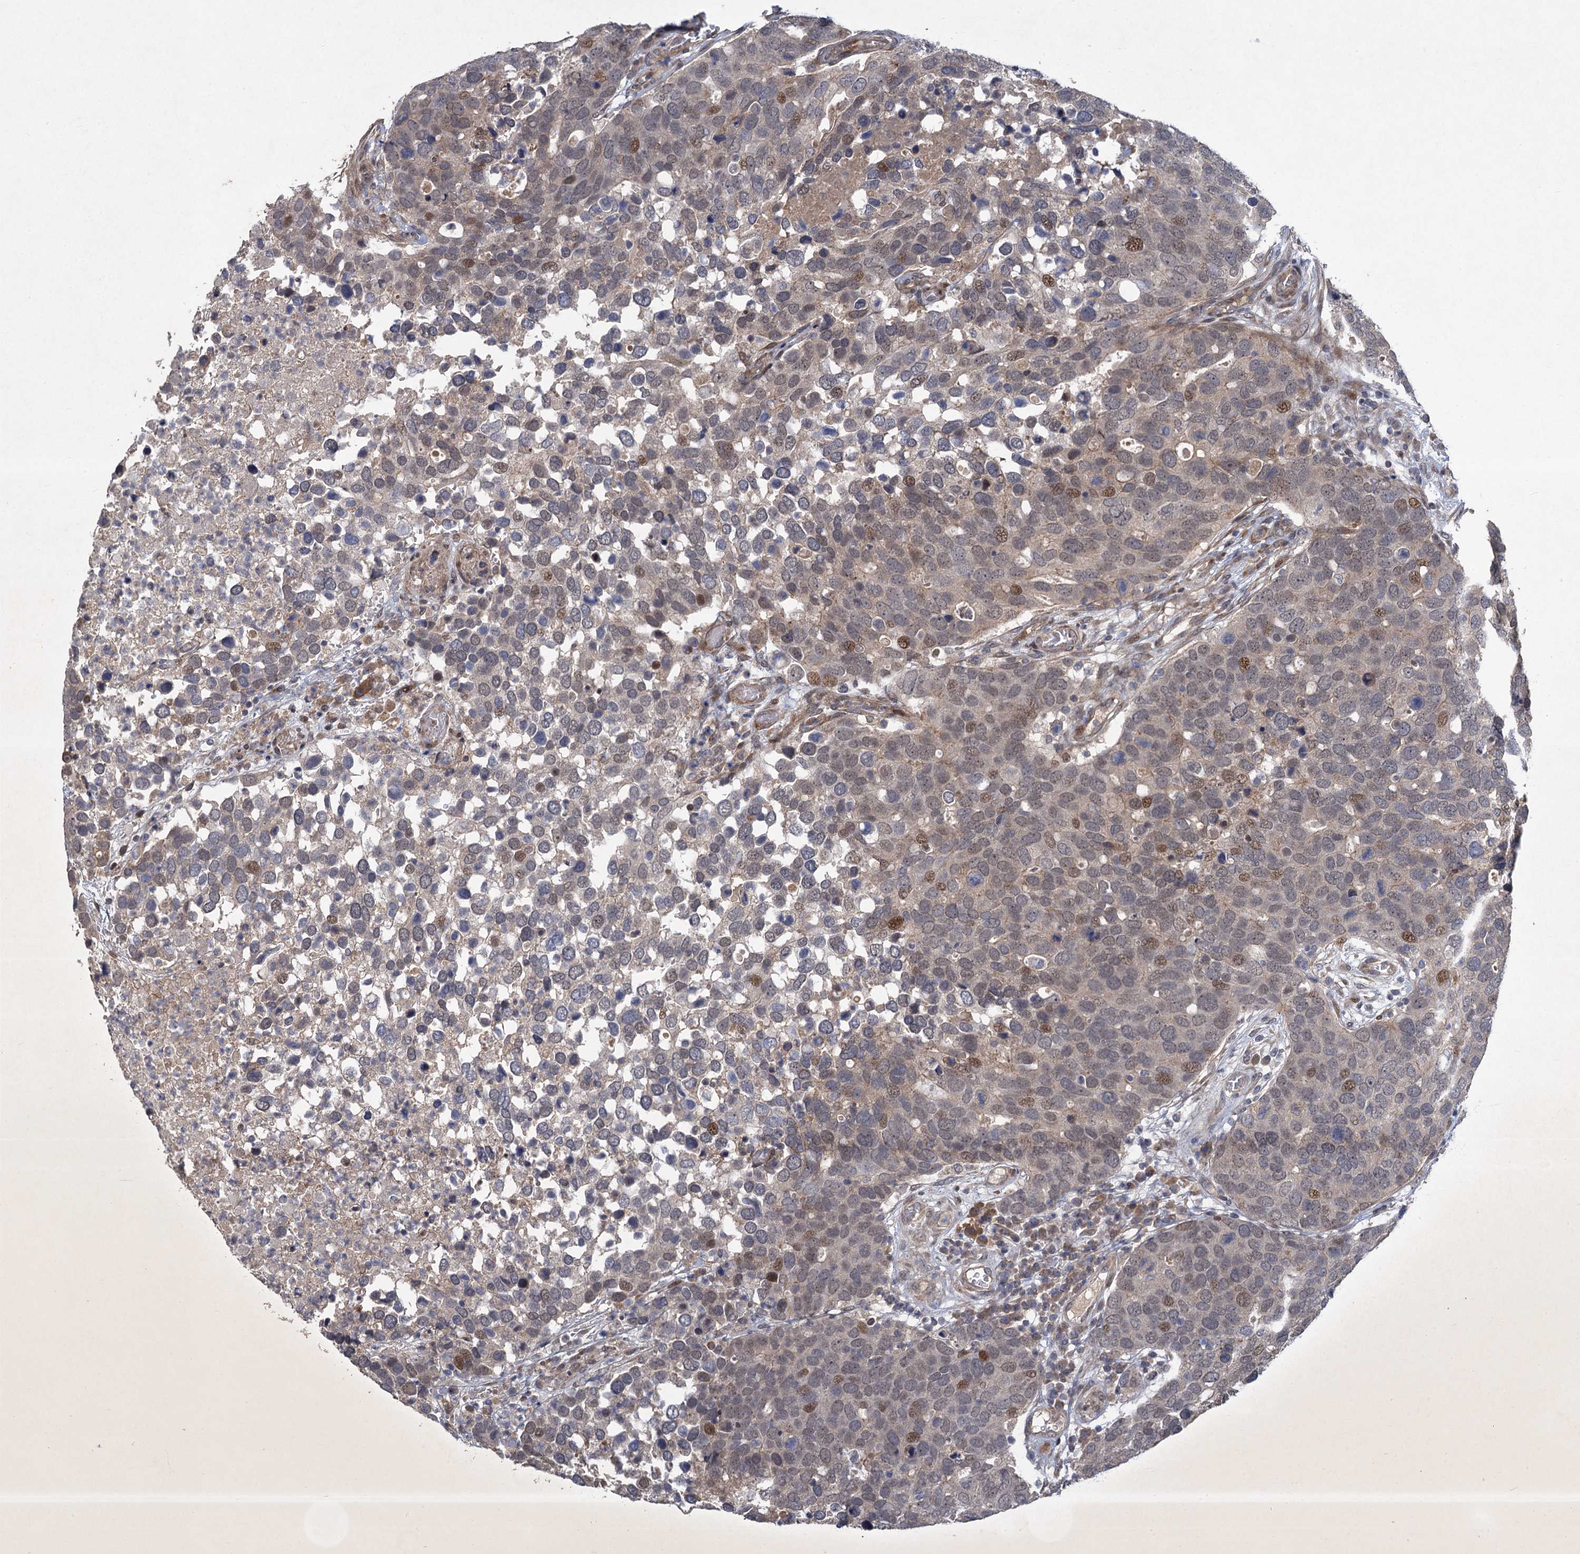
{"staining": {"intensity": "moderate", "quantity": "<25%", "location": "nuclear"}, "tissue": "breast cancer", "cell_type": "Tumor cells", "image_type": "cancer", "snomed": [{"axis": "morphology", "description": "Duct carcinoma"}, {"axis": "topography", "description": "Breast"}], "caption": "Immunohistochemistry micrograph of neoplastic tissue: breast cancer stained using immunohistochemistry displays low levels of moderate protein expression localized specifically in the nuclear of tumor cells, appearing as a nuclear brown color.", "gene": "NUDT22", "patient": {"sex": "female", "age": 83}}